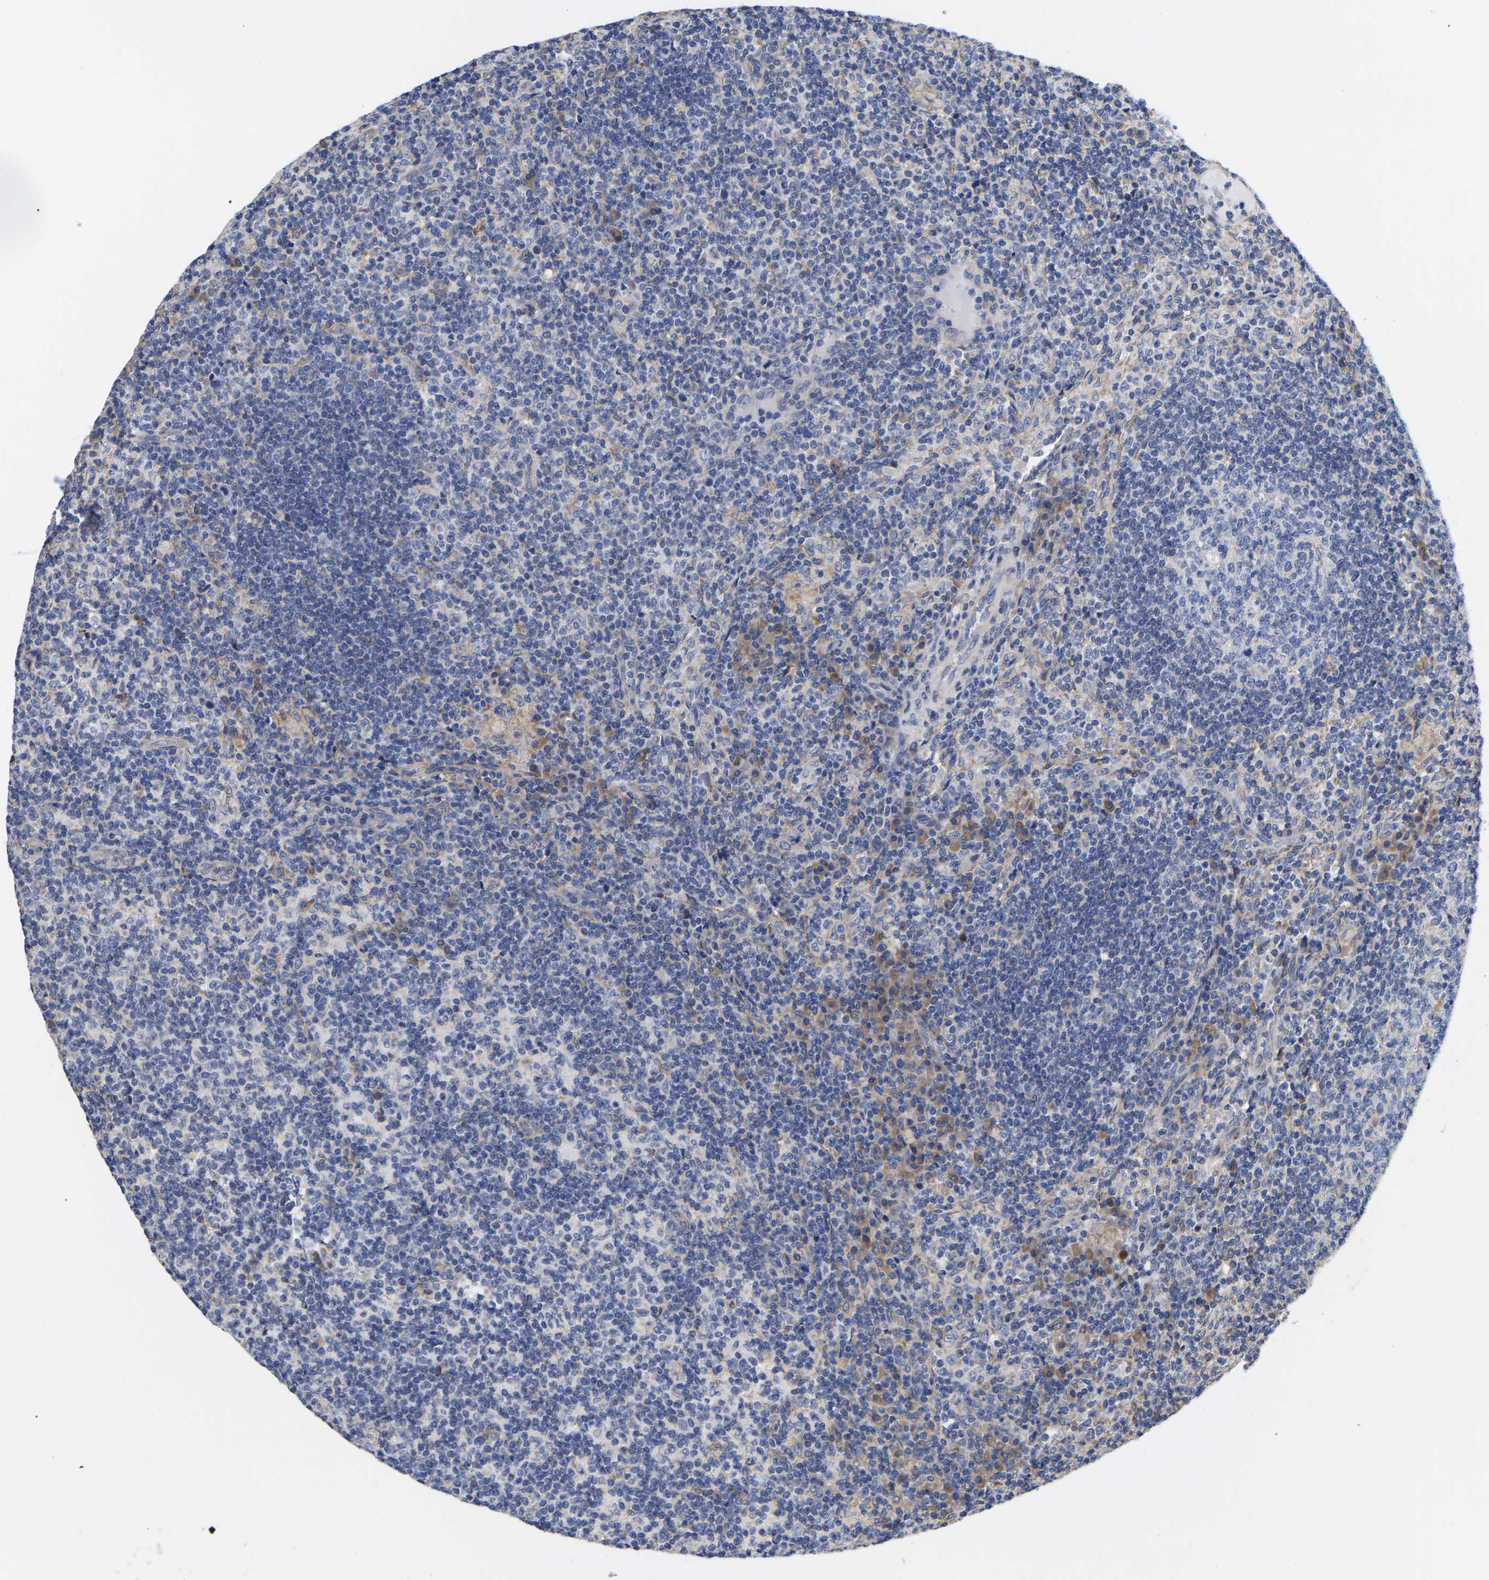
{"staining": {"intensity": "negative", "quantity": "none", "location": "none"}, "tissue": "lymph node", "cell_type": "Germinal center cells", "image_type": "normal", "snomed": [{"axis": "morphology", "description": "Normal tissue, NOS"}, {"axis": "morphology", "description": "Inflammation, NOS"}, {"axis": "topography", "description": "Lymph node"}], "caption": "Germinal center cells are negative for brown protein staining in normal lymph node. (IHC, brightfield microscopy, high magnification).", "gene": "CFAP298", "patient": {"sex": "male", "age": 55}}